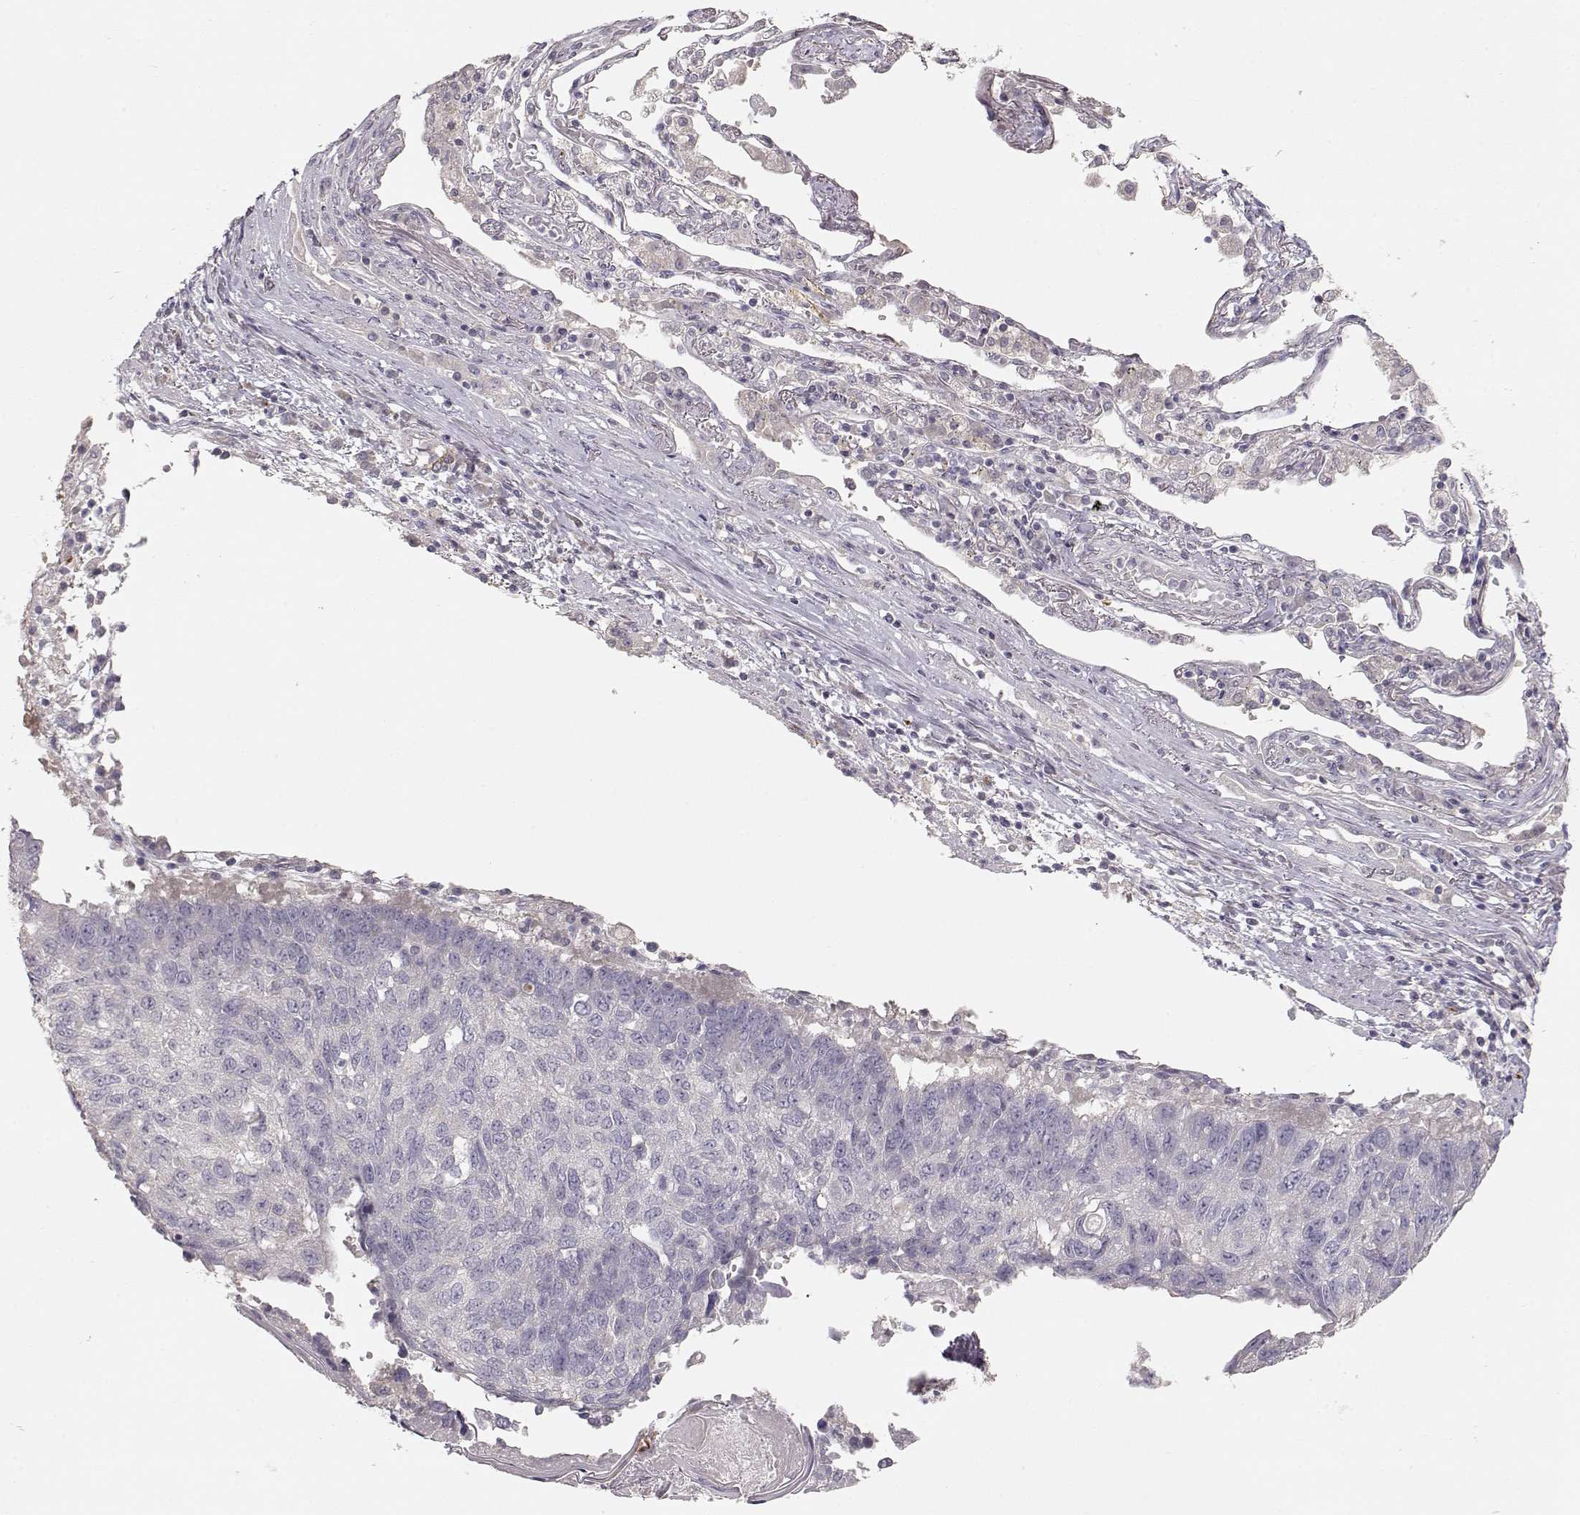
{"staining": {"intensity": "negative", "quantity": "none", "location": "none"}, "tissue": "lung cancer", "cell_type": "Tumor cells", "image_type": "cancer", "snomed": [{"axis": "morphology", "description": "Squamous cell carcinoma, NOS"}, {"axis": "topography", "description": "Lung"}], "caption": "IHC image of human lung squamous cell carcinoma stained for a protein (brown), which displays no staining in tumor cells.", "gene": "ARHGAP8", "patient": {"sex": "male", "age": 73}}